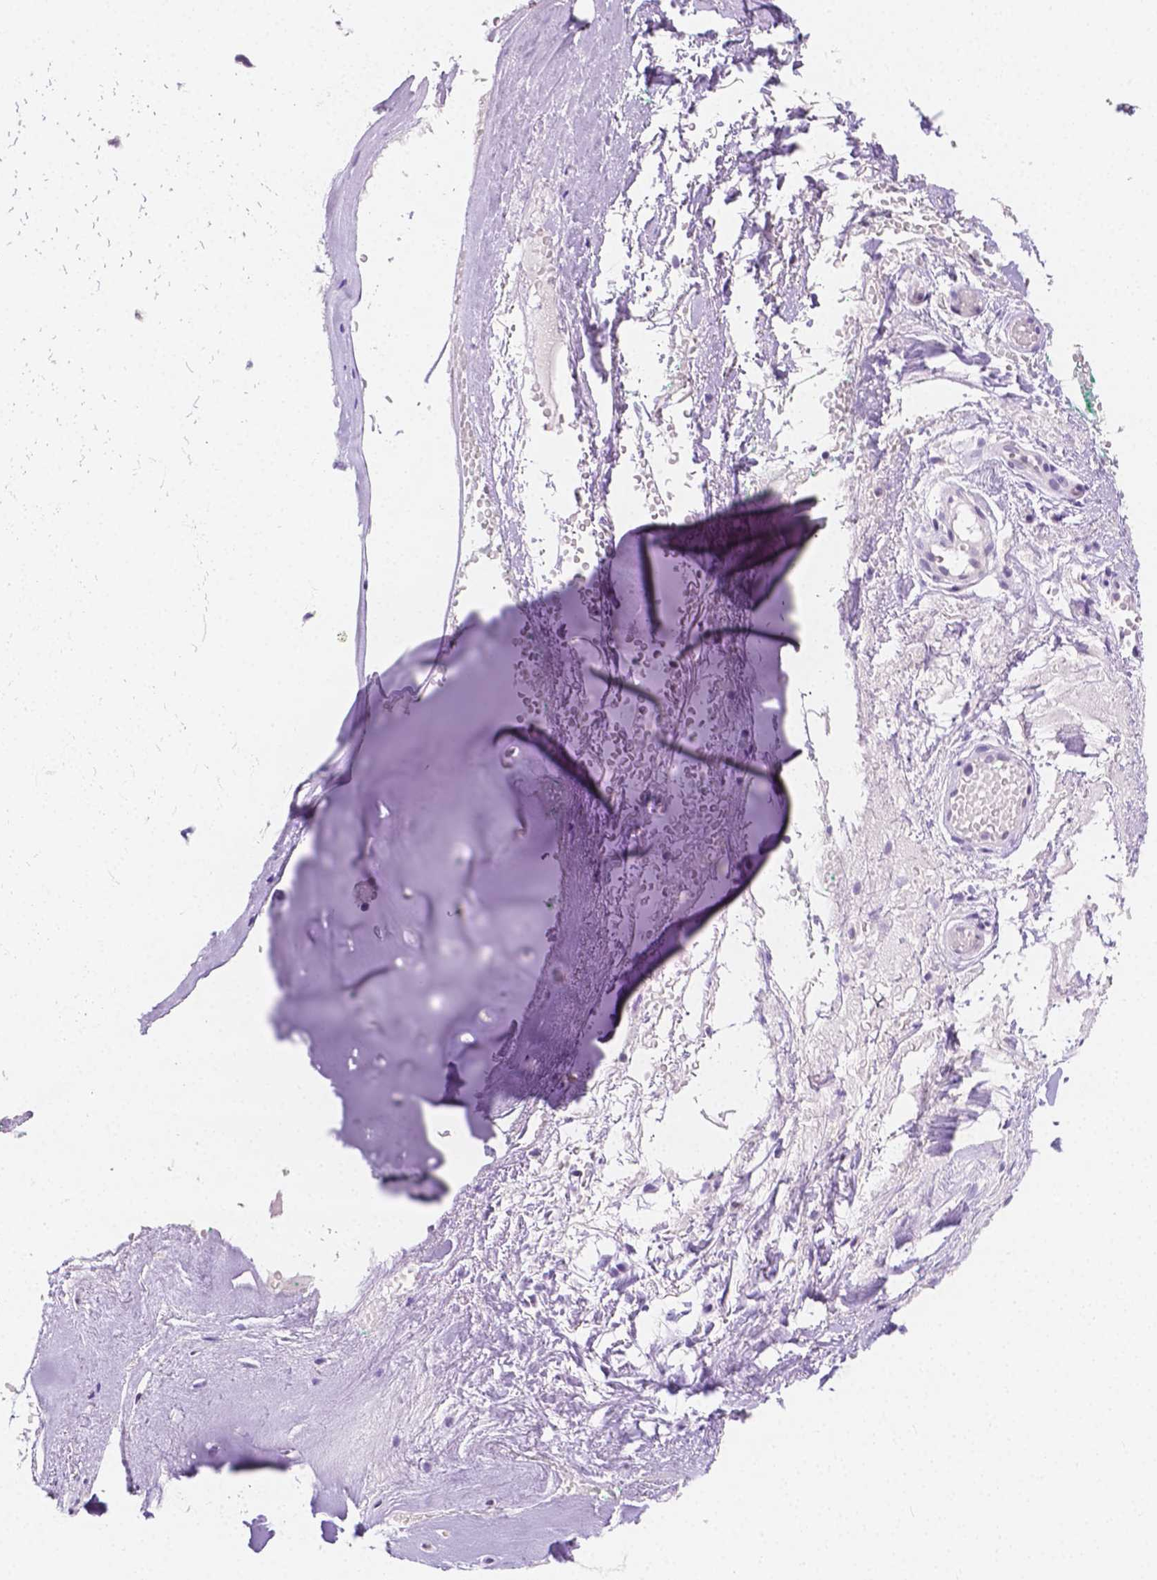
{"staining": {"intensity": "negative", "quantity": "none", "location": "none"}, "tissue": "adipose tissue", "cell_type": "Adipocytes", "image_type": "normal", "snomed": [{"axis": "morphology", "description": "Normal tissue, NOS"}, {"axis": "morphology", "description": "Basal cell carcinoma"}, {"axis": "topography", "description": "Cartilage tissue"}, {"axis": "topography", "description": "Nasopharynx"}, {"axis": "topography", "description": "Oral tissue"}], "caption": "IHC image of benign adipose tissue stained for a protein (brown), which reveals no expression in adipocytes. (Brightfield microscopy of DAB immunohistochemistry (IHC) at high magnification).", "gene": "SGTB", "patient": {"sex": "female", "age": 77}}